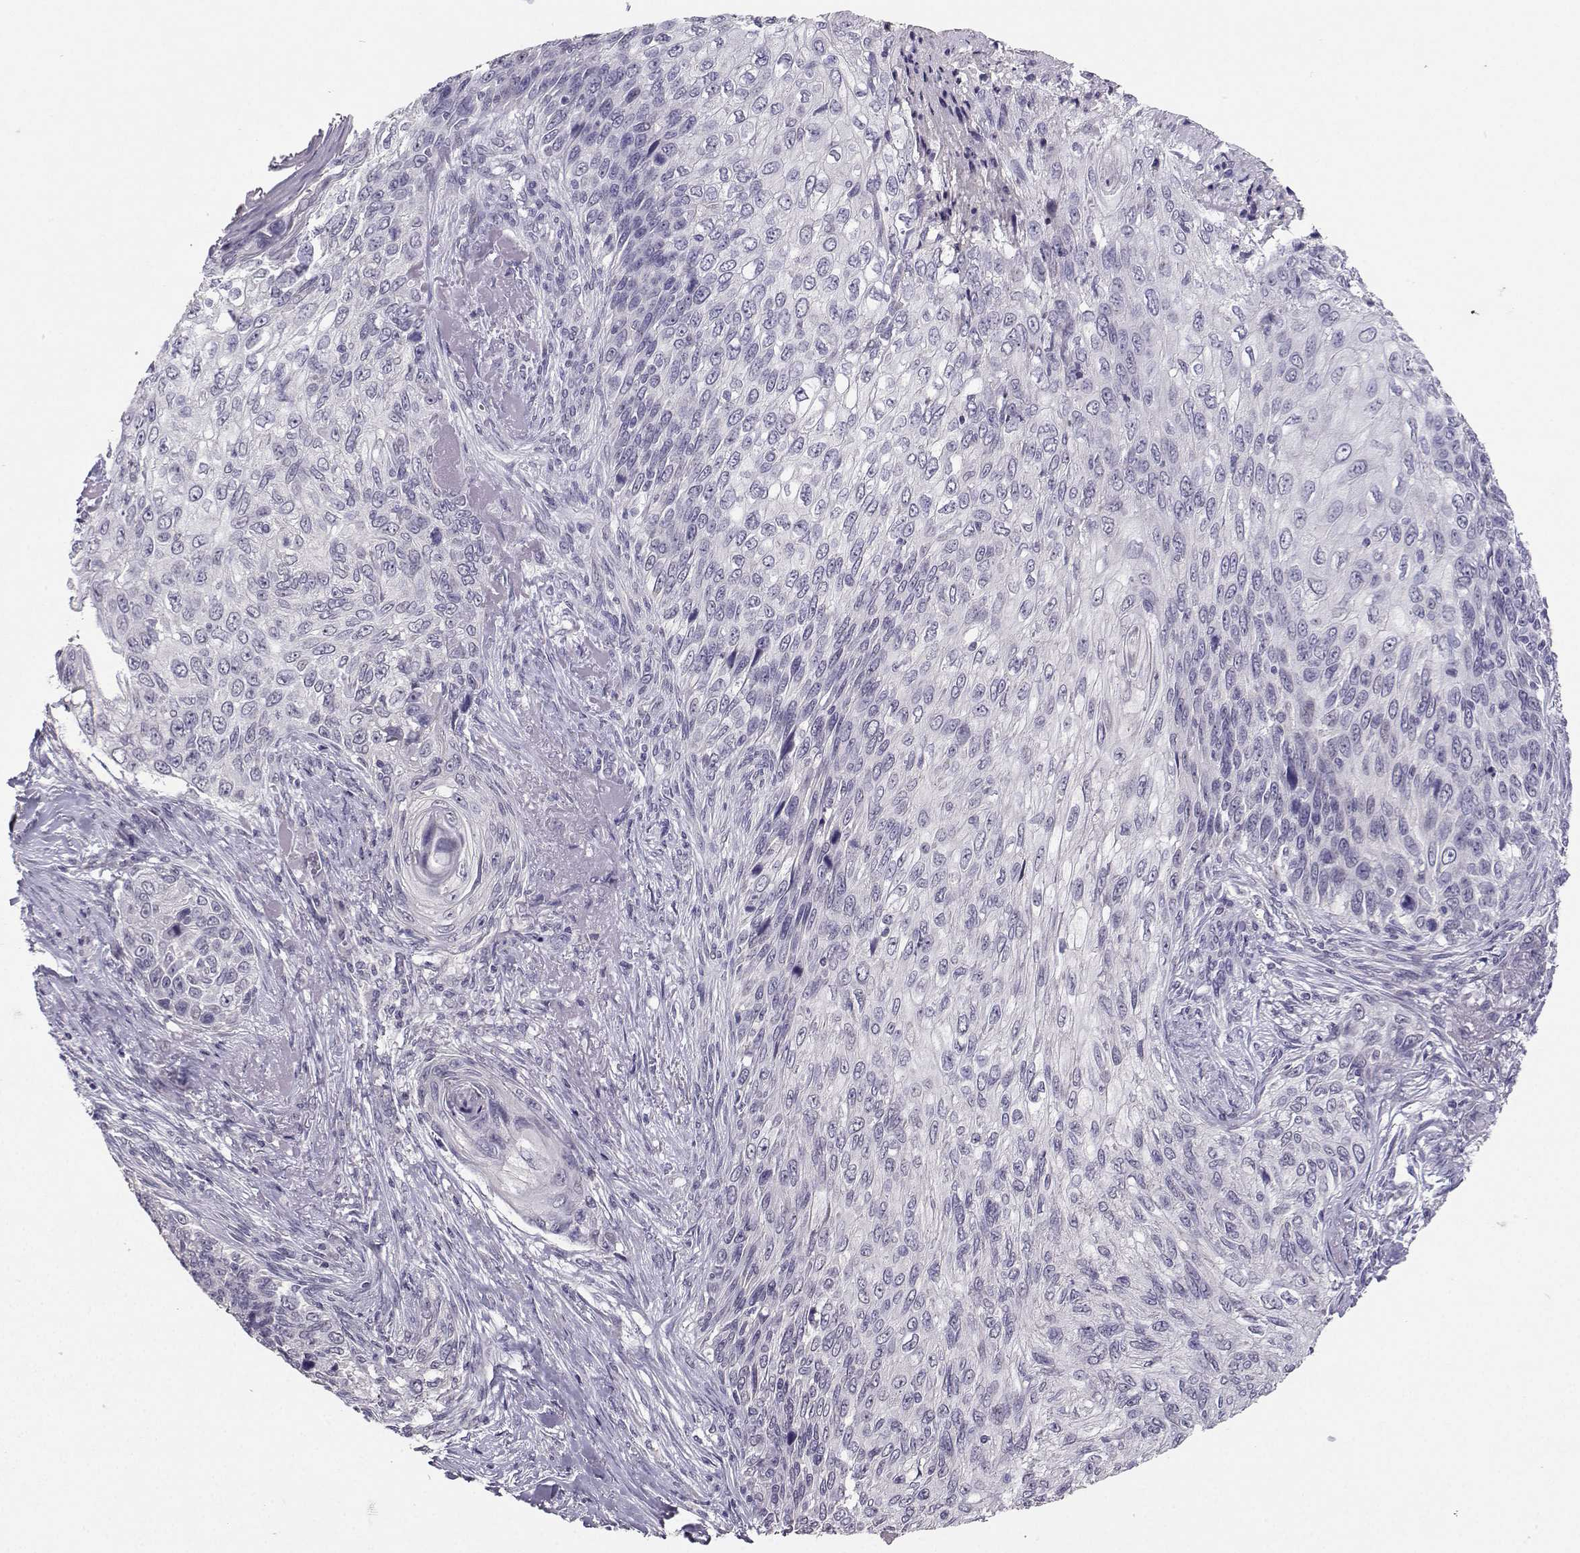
{"staining": {"intensity": "negative", "quantity": "none", "location": "none"}, "tissue": "skin cancer", "cell_type": "Tumor cells", "image_type": "cancer", "snomed": [{"axis": "morphology", "description": "Squamous cell carcinoma, NOS"}, {"axis": "topography", "description": "Skin"}], "caption": "This micrograph is of skin cancer (squamous cell carcinoma) stained with immunohistochemistry (IHC) to label a protein in brown with the nuclei are counter-stained blue. There is no positivity in tumor cells. Brightfield microscopy of immunohistochemistry stained with DAB (3,3'-diaminobenzidine) (brown) and hematoxylin (blue), captured at high magnification.", "gene": "CARTPT", "patient": {"sex": "male", "age": 92}}